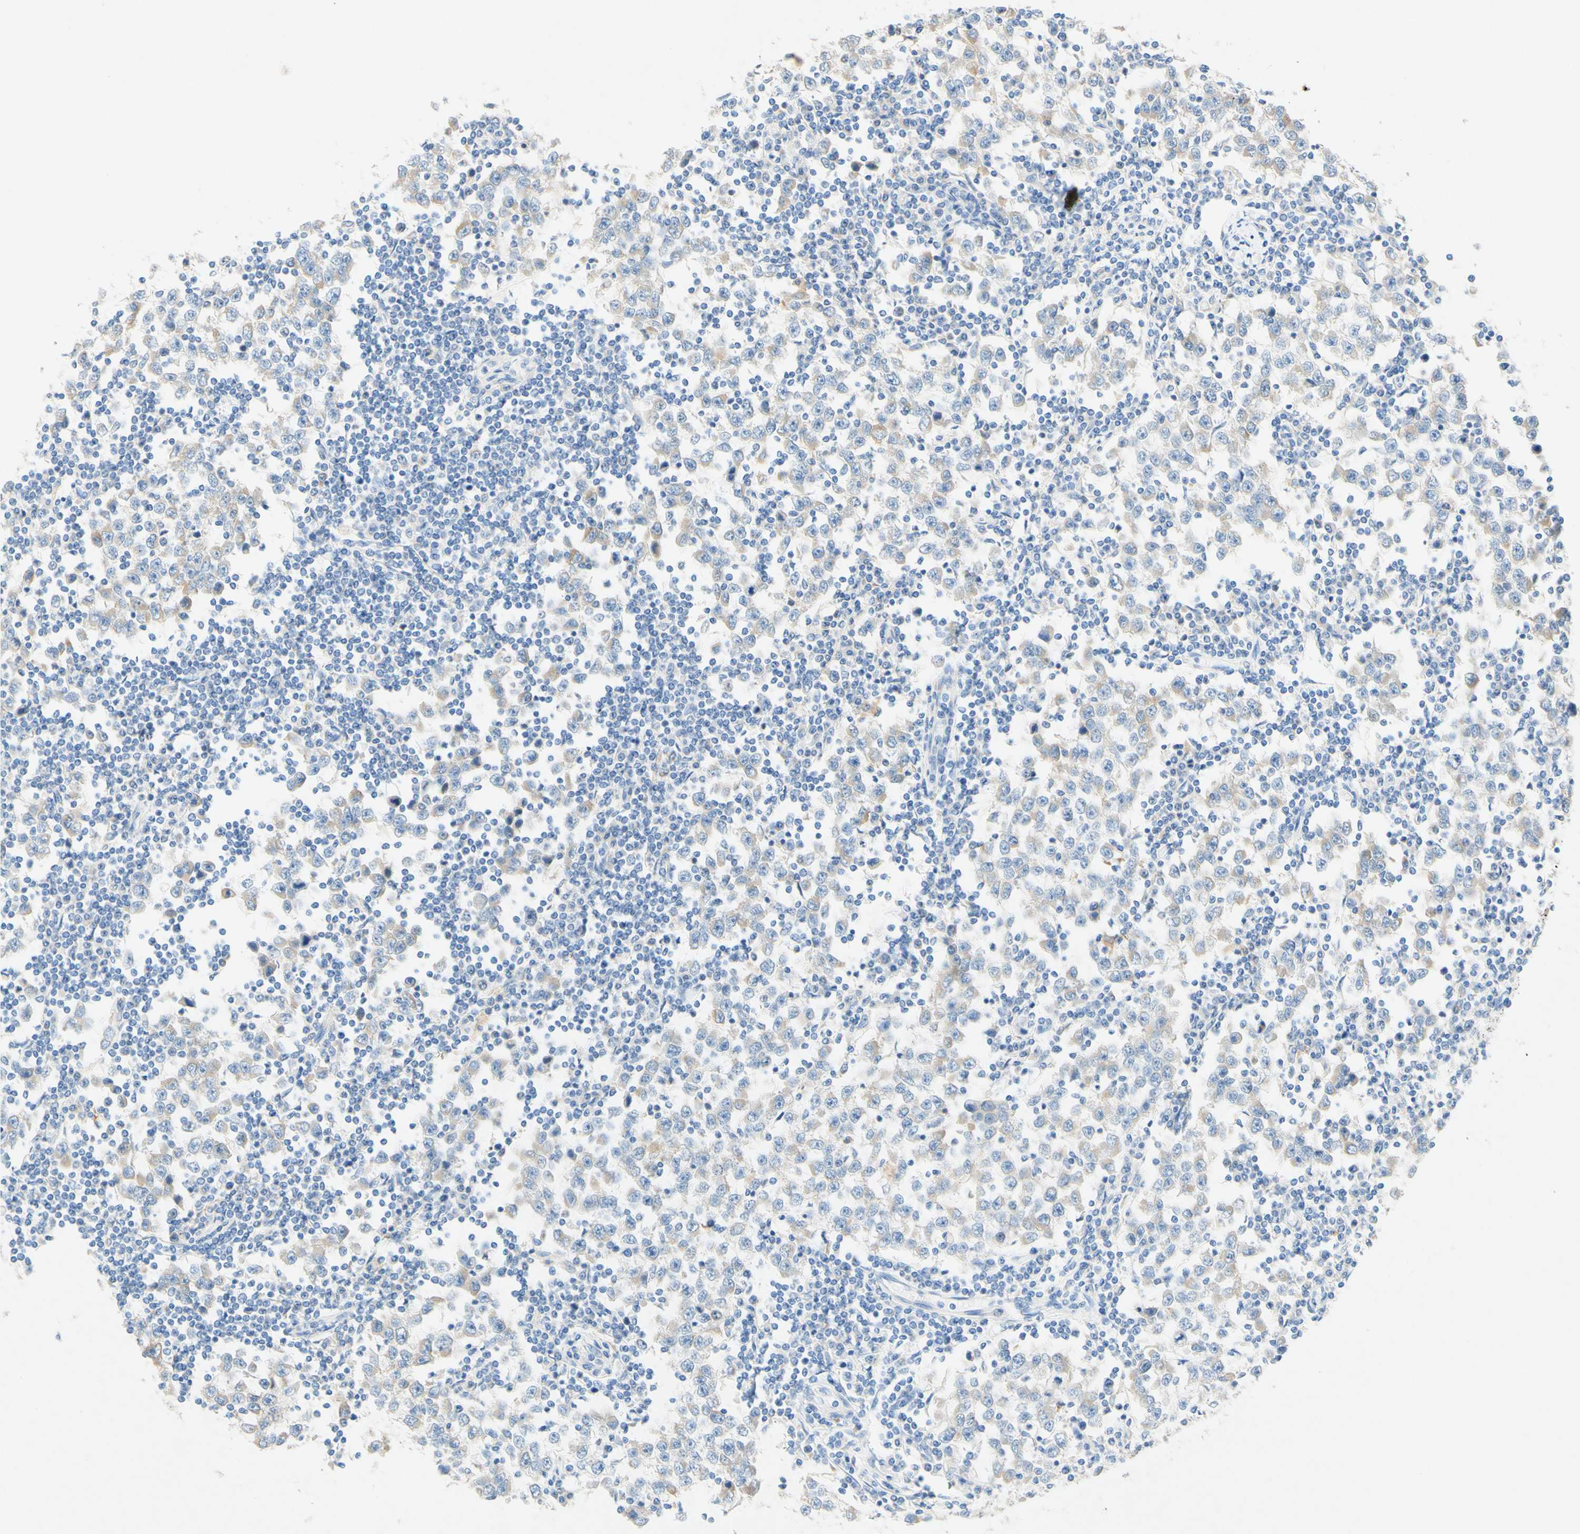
{"staining": {"intensity": "weak", "quantity": "25%-75%", "location": "cytoplasmic/membranous"}, "tissue": "testis cancer", "cell_type": "Tumor cells", "image_type": "cancer", "snomed": [{"axis": "morphology", "description": "Seminoma, NOS"}, {"axis": "topography", "description": "Testis"}], "caption": "Protein staining by immunohistochemistry exhibits weak cytoplasmic/membranous positivity in about 25%-75% of tumor cells in testis cancer.", "gene": "SLC46A1", "patient": {"sex": "male", "age": 65}}